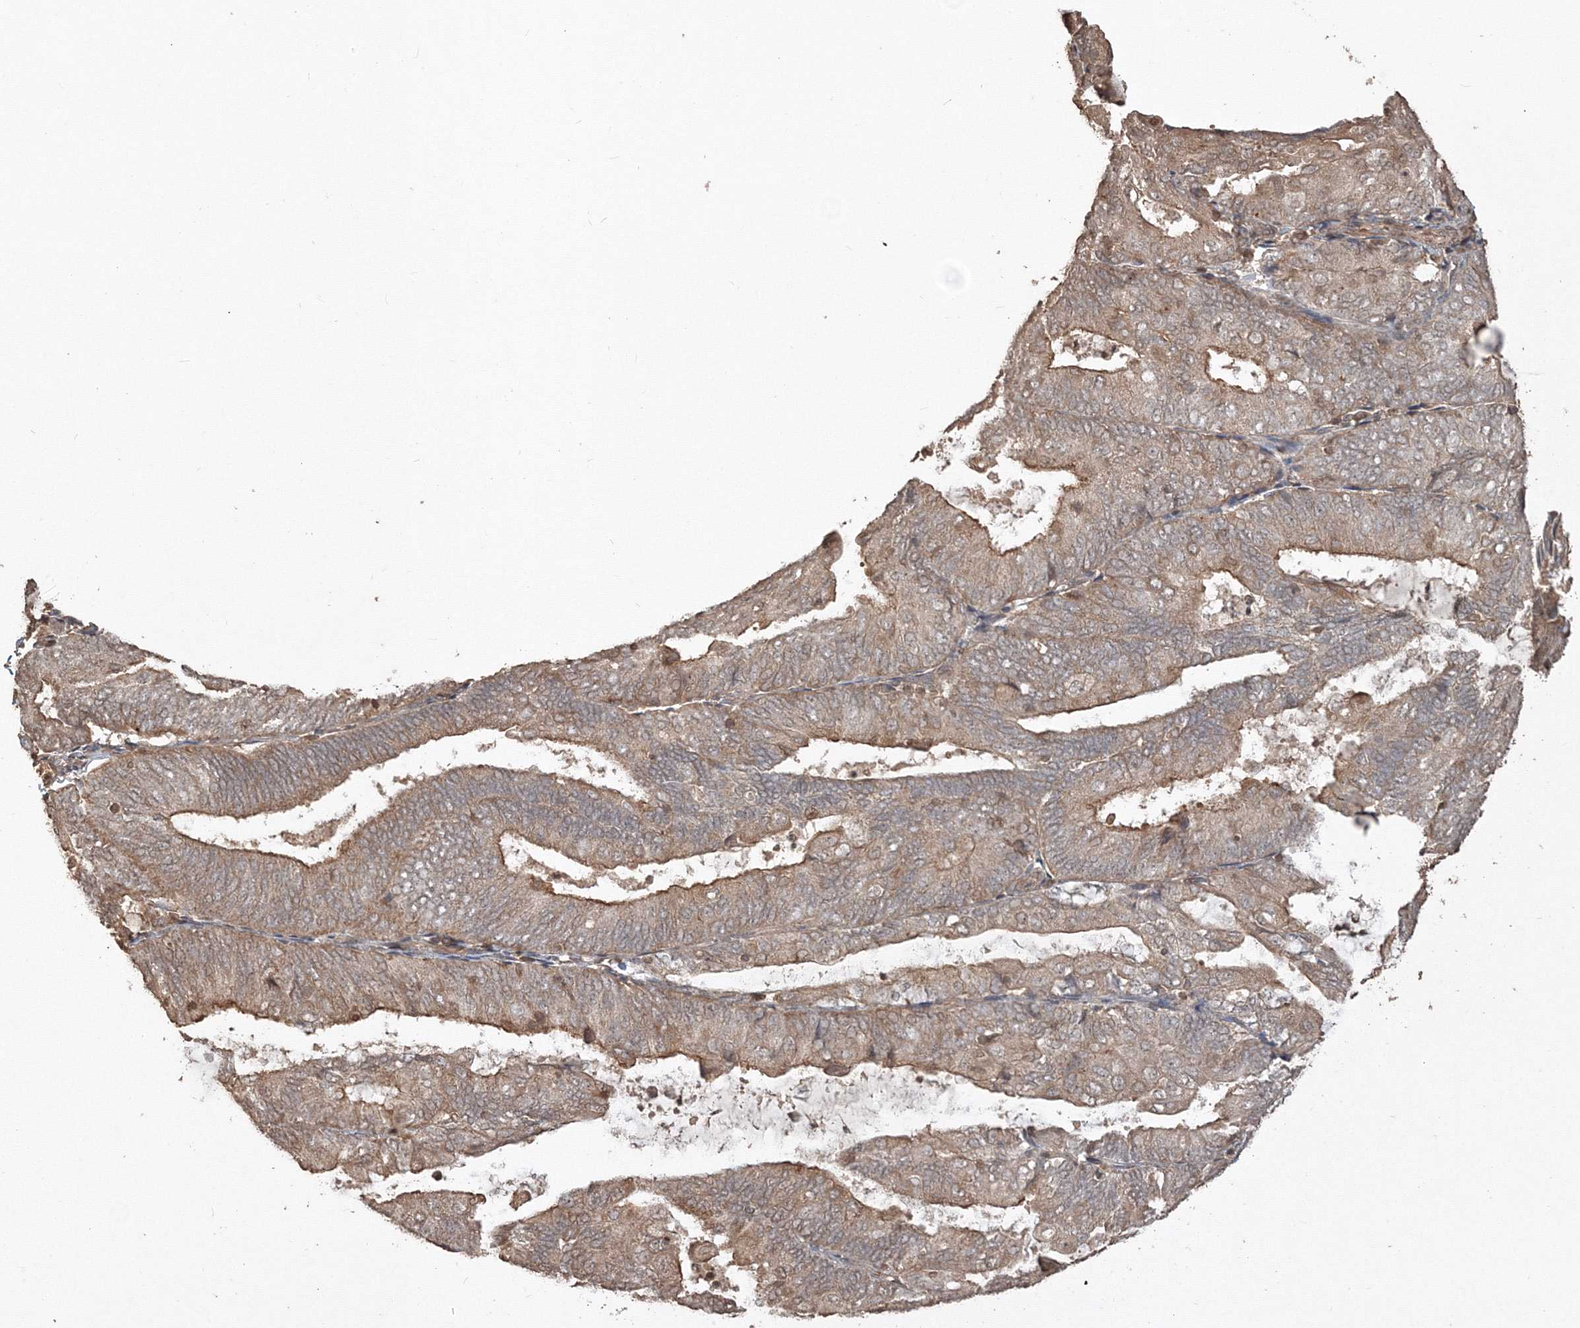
{"staining": {"intensity": "moderate", "quantity": "25%-75%", "location": "cytoplasmic/membranous"}, "tissue": "endometrial cancer", "cell_type": "Tumor cells", "image_type": "cancer", "snomed": [{"axis": "morphology", "description": "Adenocarcinoma, NOS"}, {"axis": "topography", "description": "Endometrium"}], "caption": "Protein staining shows moderate cytoplasmic/membranous expression in about 25%-75% of tumor cells in endometrial cancer.", "gene": "CCDC122", "patient": {"sex": "female", "age": 81}}